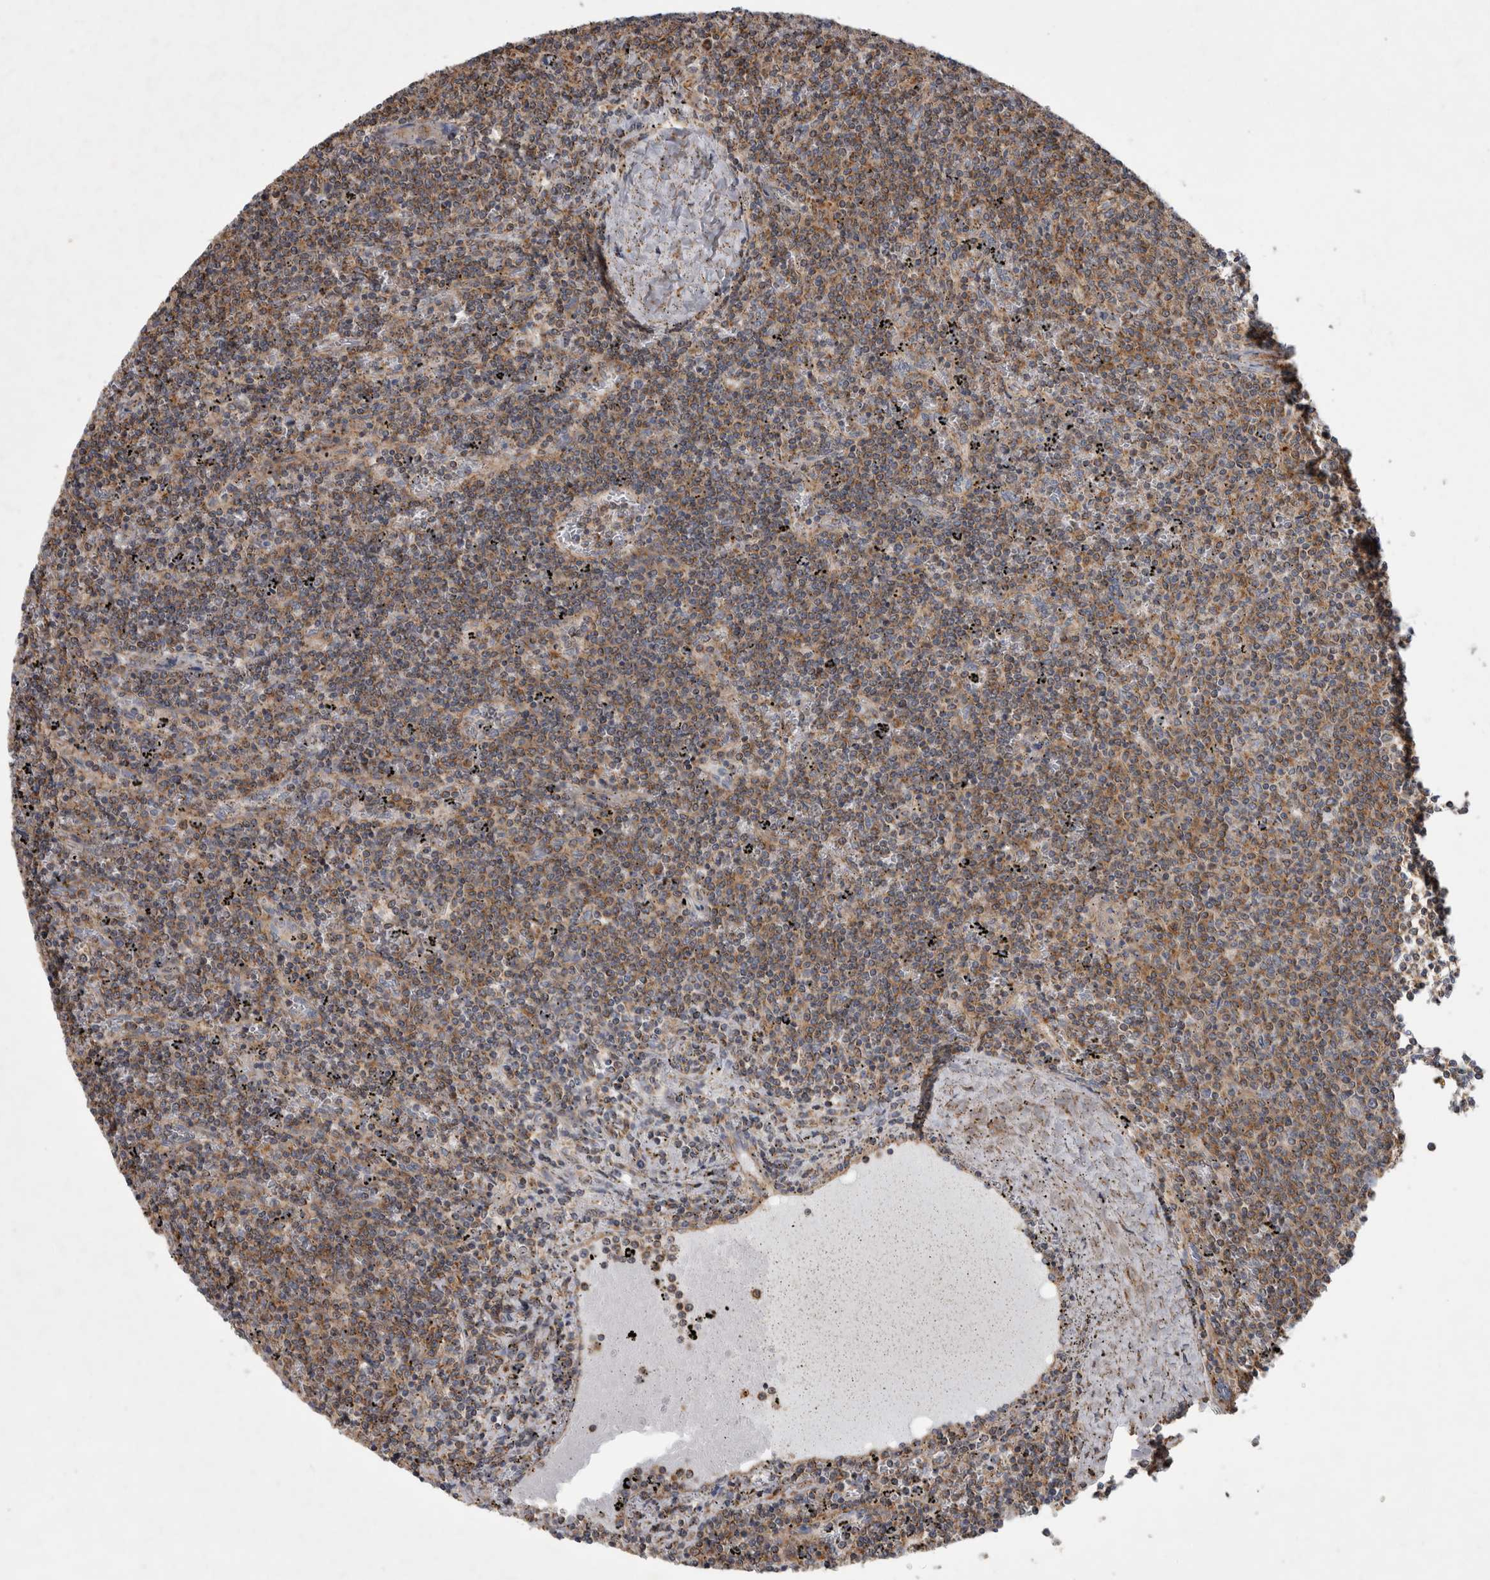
{"staining": {"intensity": "weak", "quantity": "25%-75%", "location": "cytoplasmic/membranous"}, "tissue": "lymphoma", "cell_type": "Tumor cells", "image_type": "cancer", "snomed": [{"axis": "morphology", "description": "Malignant lymphoma, non-Hodgkin's type, Low grade"}, {"axis": "topography", "description": "Spleen"}], "caption": "A low amount of weak cytoplasmic/membranous staining is appreciated in about 25%-75% of tumor cells in lymphoma tissue.", "gene": "SFXN2", "patient": {"sex": "female", "age": 50}}